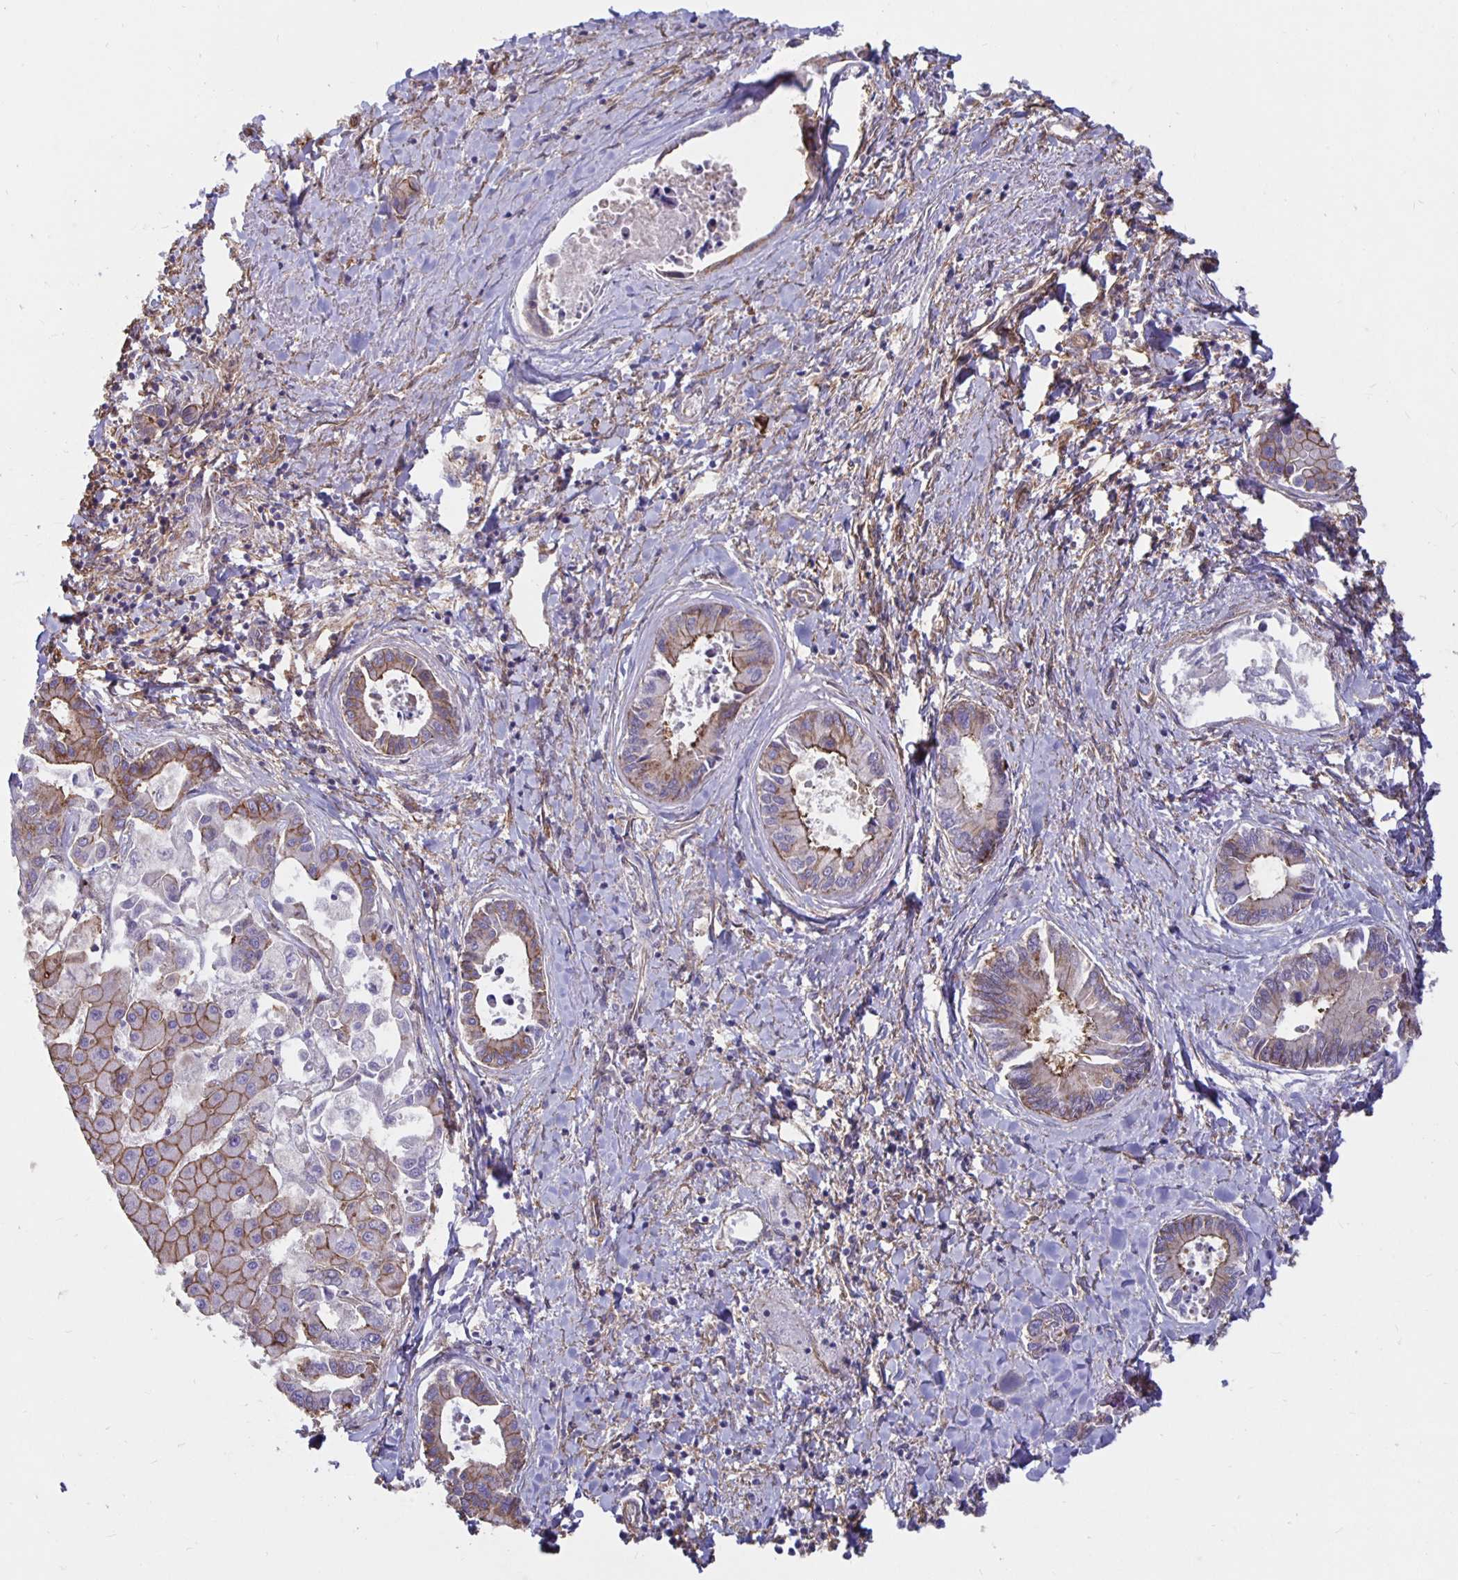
{"staining": {"intensity": "moderate", "quantity": "25%-75%", "location": "cytoplasmic/membranous"}, "tissue": "liver cancer", "cell_type": "Tumor cells", "image_type": "cancer", "snomed": [{"axis": "morphology", "description": "Cholangiocarcinoma"}, {"axis": "topography", "description": "Liver"}], "caption": "The immunohistochemical stain labels moderate cytoplasmic/membranous positivity in tumor cells of cholangiocarcinoma (liver) tissue. (brown staining indicates protein expression, while blue staining denotes nuclei).", "gene": "ARHGEF39", "patient": {"sex": "male", "age": 66}}